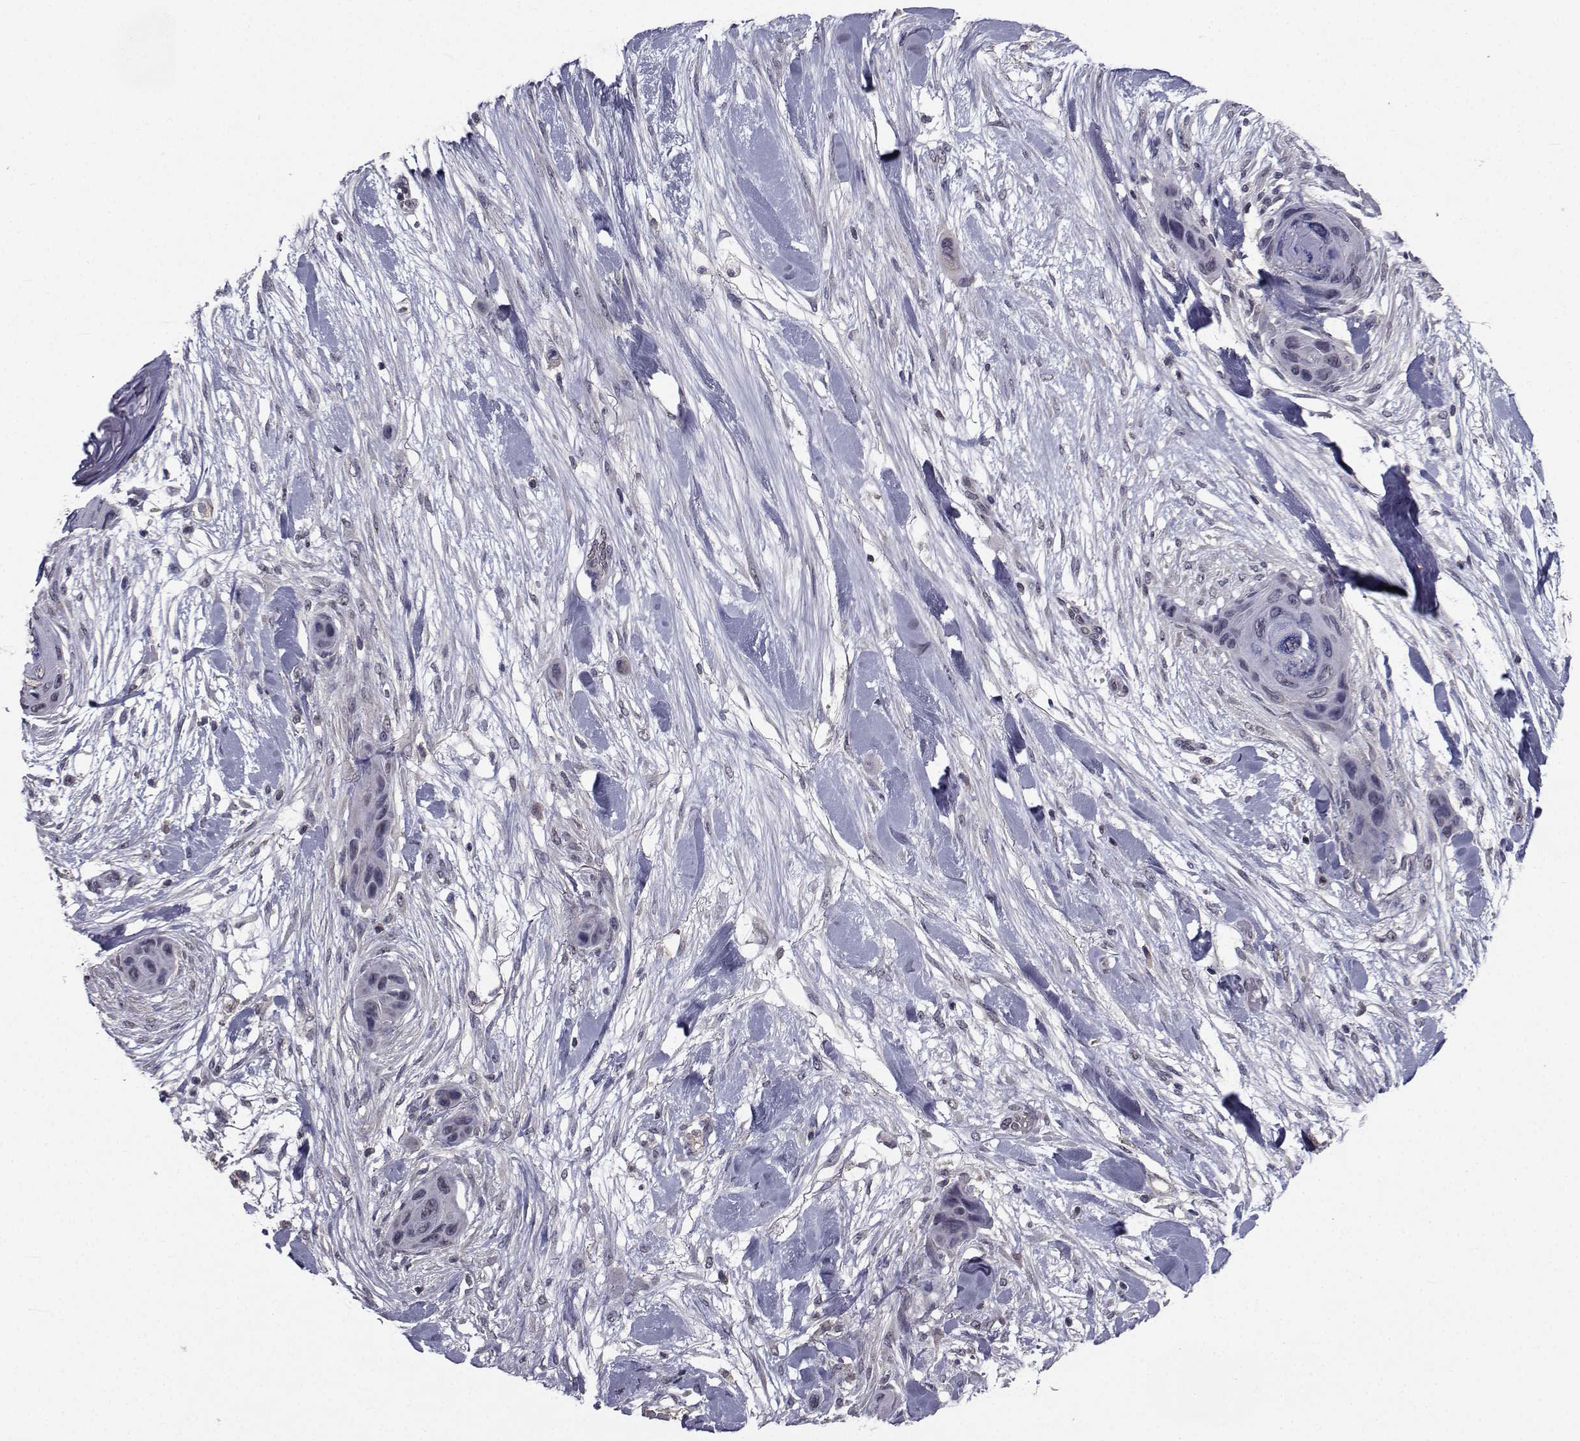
{"staining": {"intensity": "negative", "quantity": "none", "location": "none"}, "tissue": "skin cancer", "cell_type": "Tumor cells", "image_type": "cancer", "snomed": [{"axis": "morphology", "description": "Squamous cell carcinoma, NOS"}, {"axis": "topography", "description": "Skin"}], "caption": "DAB immunohistochemical staining of human skin squamous cell carcinoma displays no significant staining in tumor cells.", "gene": "CYP2S1", "patient": {"sex": "male", "age": 82}}